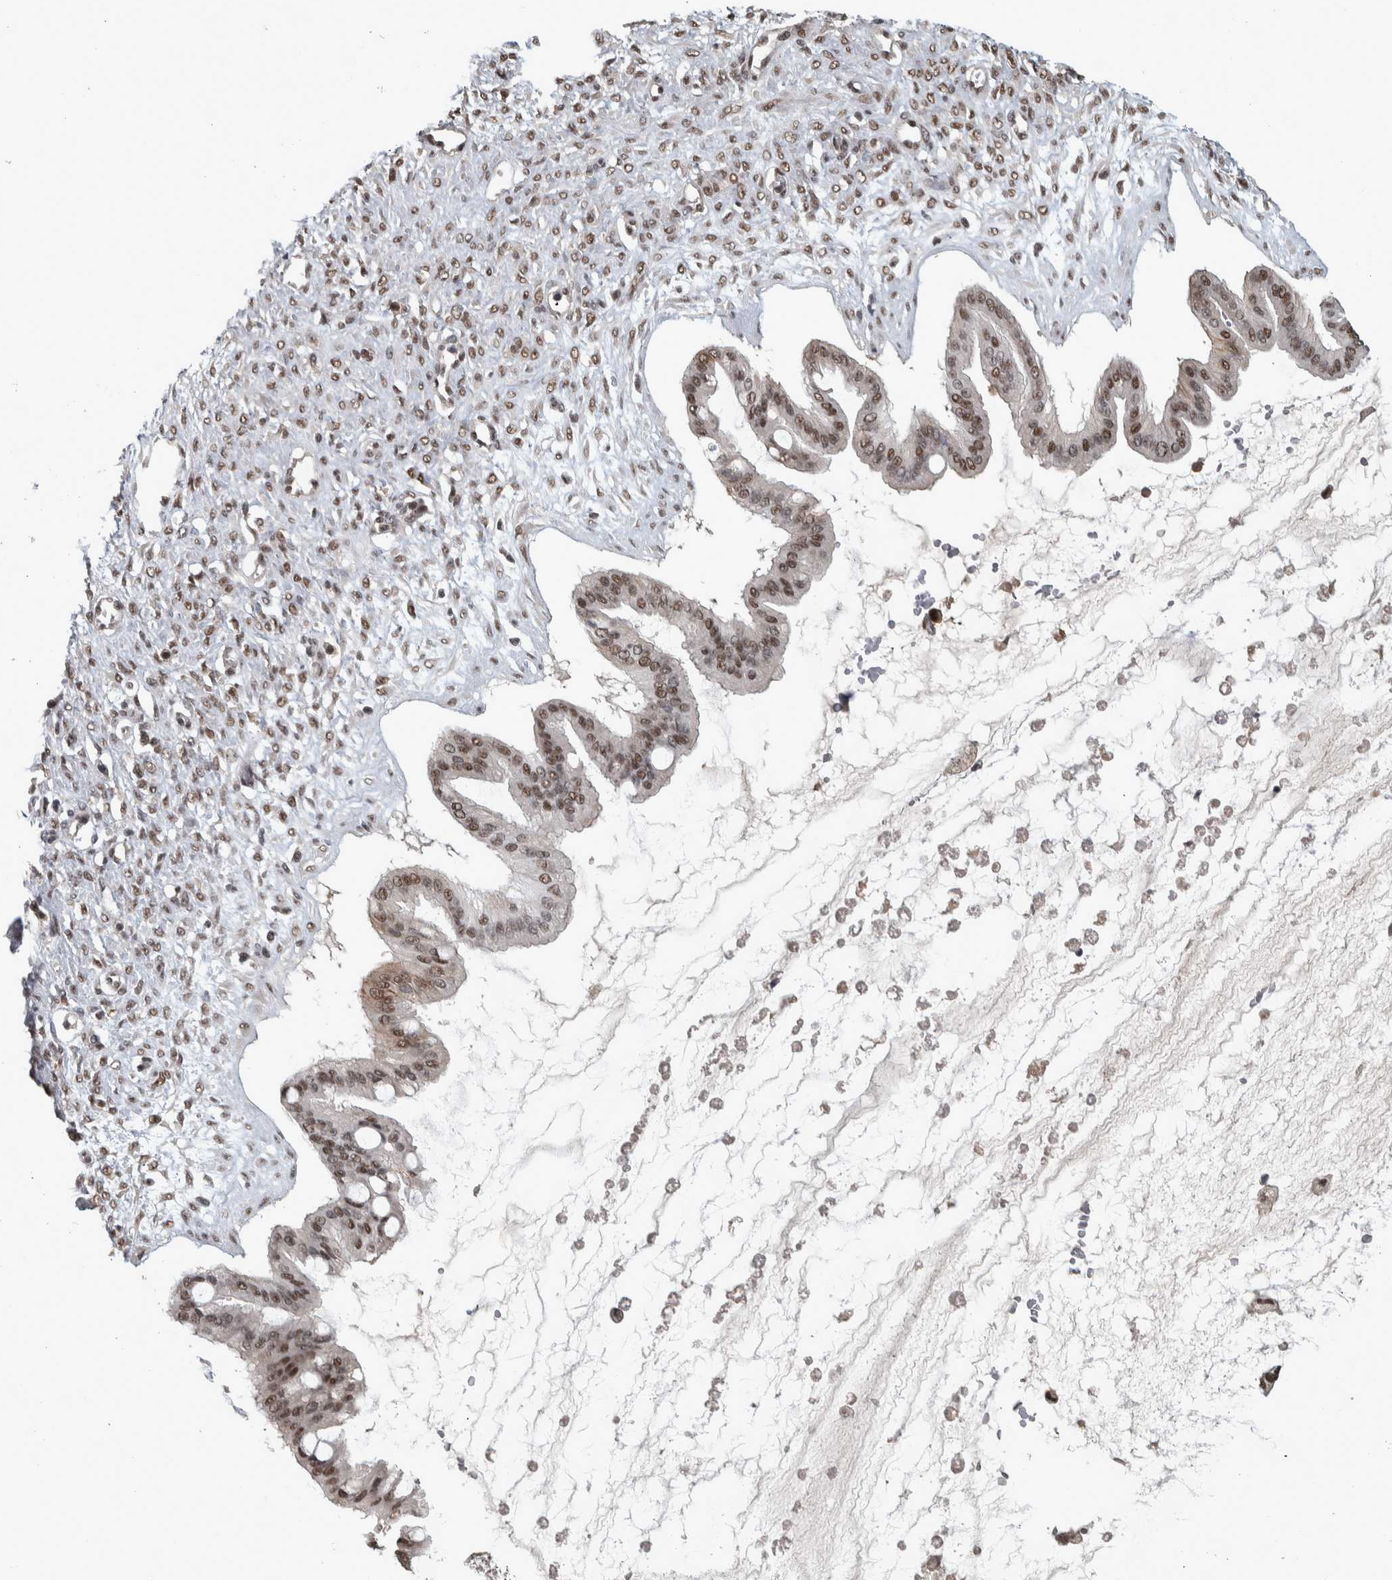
{"staining": {"intensity": "strong", "quantity": ">75%", "location": "nuclear"}, "tissue": "ovarian cancer", "cell_type": "Tumor cells", "image_type": "cancer", "snomed": [{"axis": "morphology", "description": "Cystadenocarcinoma, mucinous, NOS"}, {"axis": "topography", "description": "Ovary"}], "caption": "IHC histopathology image of human mucinous cystadenocarcinoma (ovarian) stained for a protein (brown), which reveals high levels of strong nuclear positivity in approximately >75% of tumor cells.", "gene": "DDX42", "patient": {"sex": "female", "age": 73}}